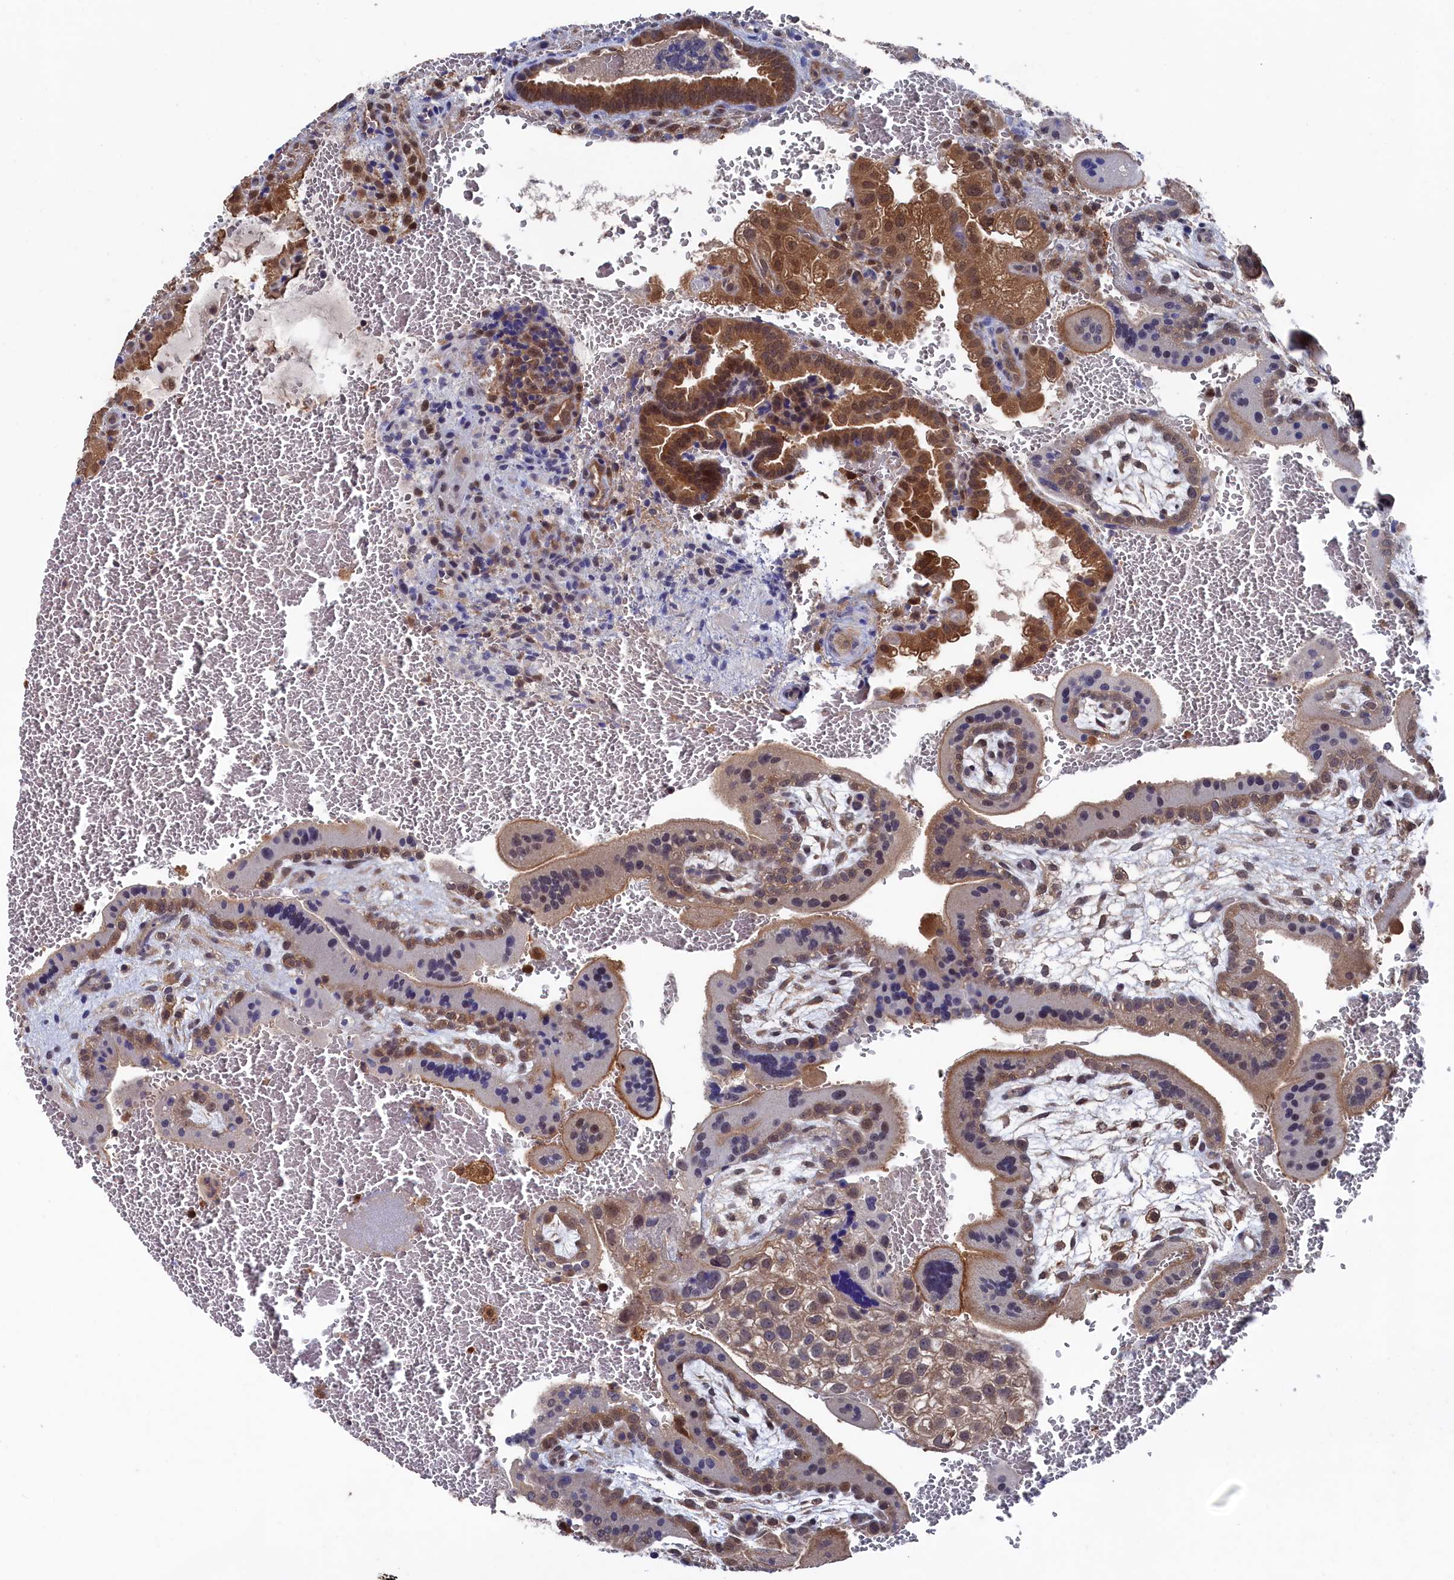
{"staining": {"intensity": "moderate", "quantity": "<25%", "location": "cytoplasmic/membranous,nuclear"}, "tissue": "placenta", "cell_type": "Trophoblastic cells", "image_type": "normal", "snomed": [{"axis": "morphology", "description": "Normal tissue, NOS"}, {"axis": "topography", "description": "Placenta"}], "caption": "Immunohistochemistry photomicrograph of benign placenta: placenta stained using immunohistochemistry (IHC) reveals low levels of moderate protein expression localized specifically in the cytoplasmic/membranous,nuclear of trophoblastic cells, appearing as a cytoplasmic/membranous,nuclear brown color.", "gene": "RNH1", "patient": {"sex": "female", "age": 35}}